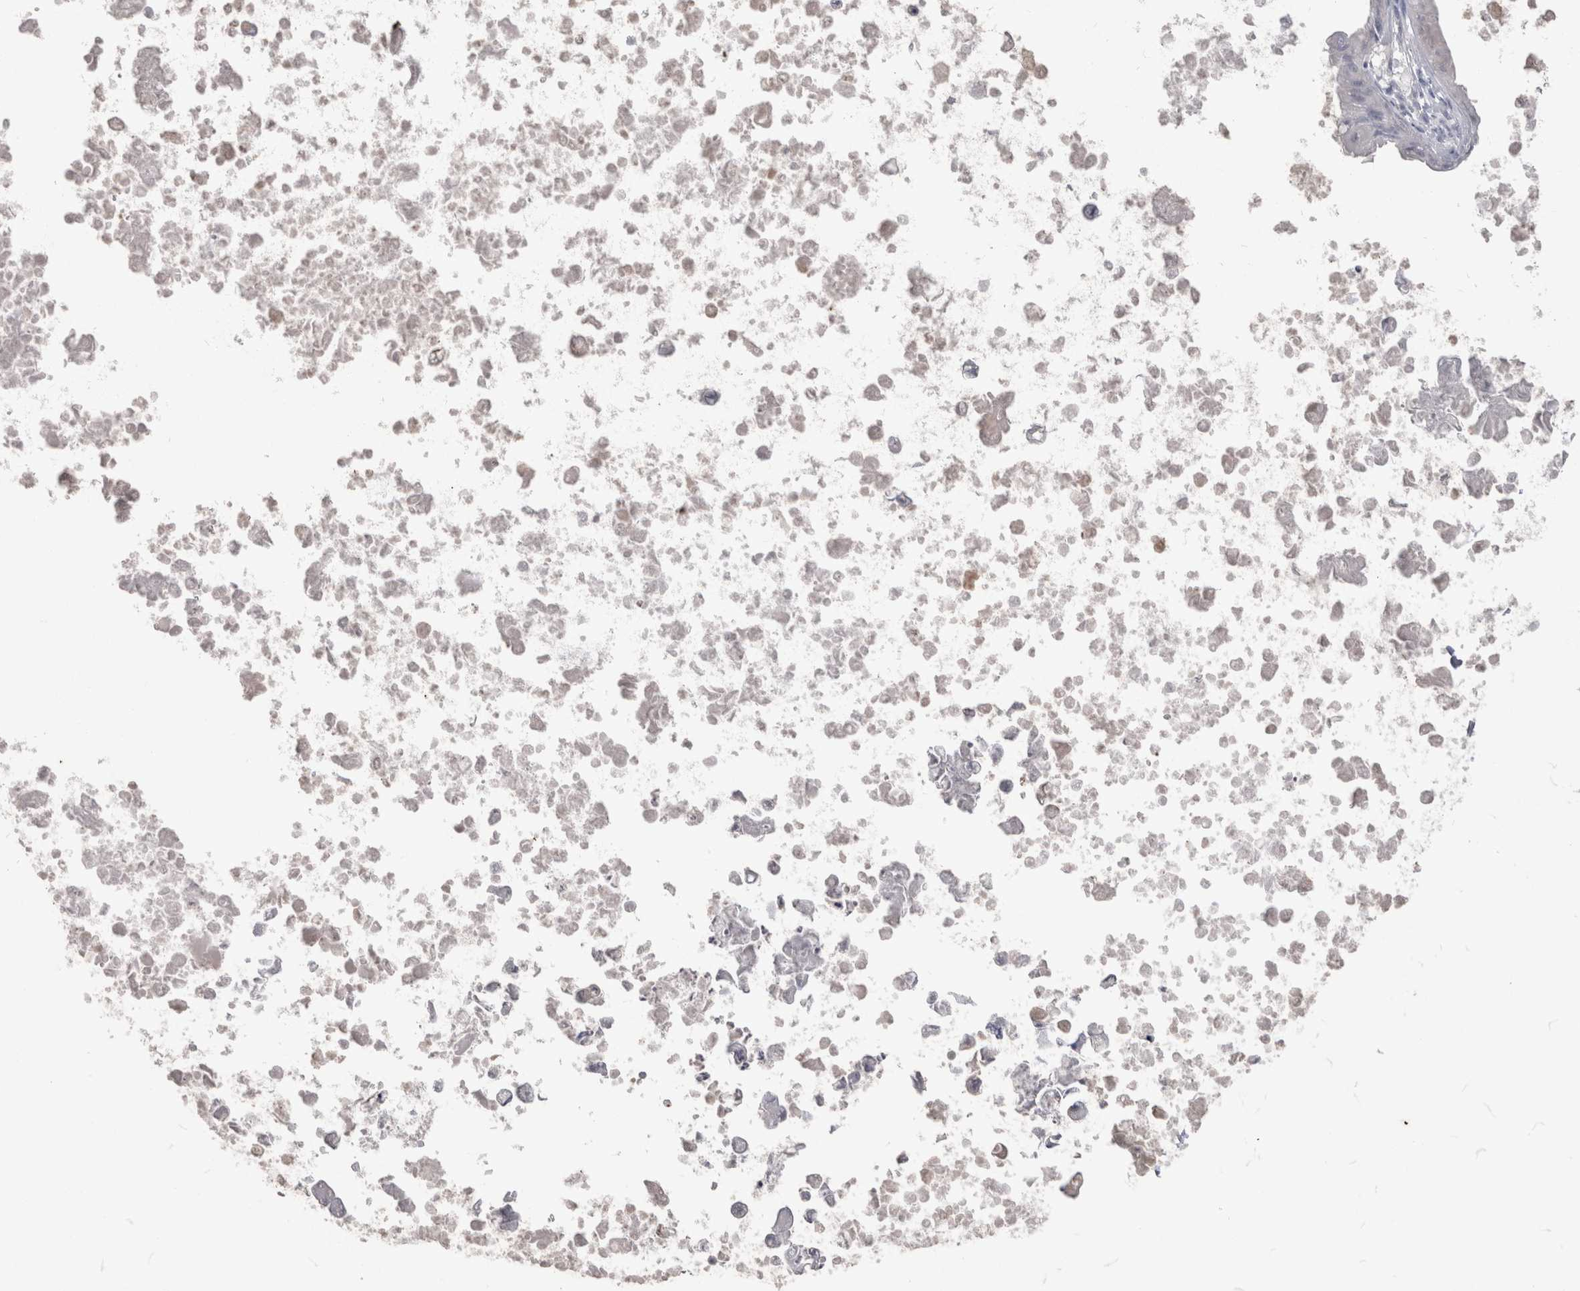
{"staining": {"intensity": "negative", "quantity": "none", "location": "none"}, "tissue": "ovarian cancer", "cell_type": "Tumor cells", "image_type": "cancer", "snomed": [{"axis": "morphology", "description": "Cystadenocarcinoma, mucinous, NOS"}, {"axis": "topography", "description": "Ovary"}], "caption": "Mucinous cystadenocarcinoma (ovarian) was stained to show a protein in brown. There is no significant positivity in tumor cells.", "gene": "SUCNR1", "patient": {"sex": "female", "age": 37}}